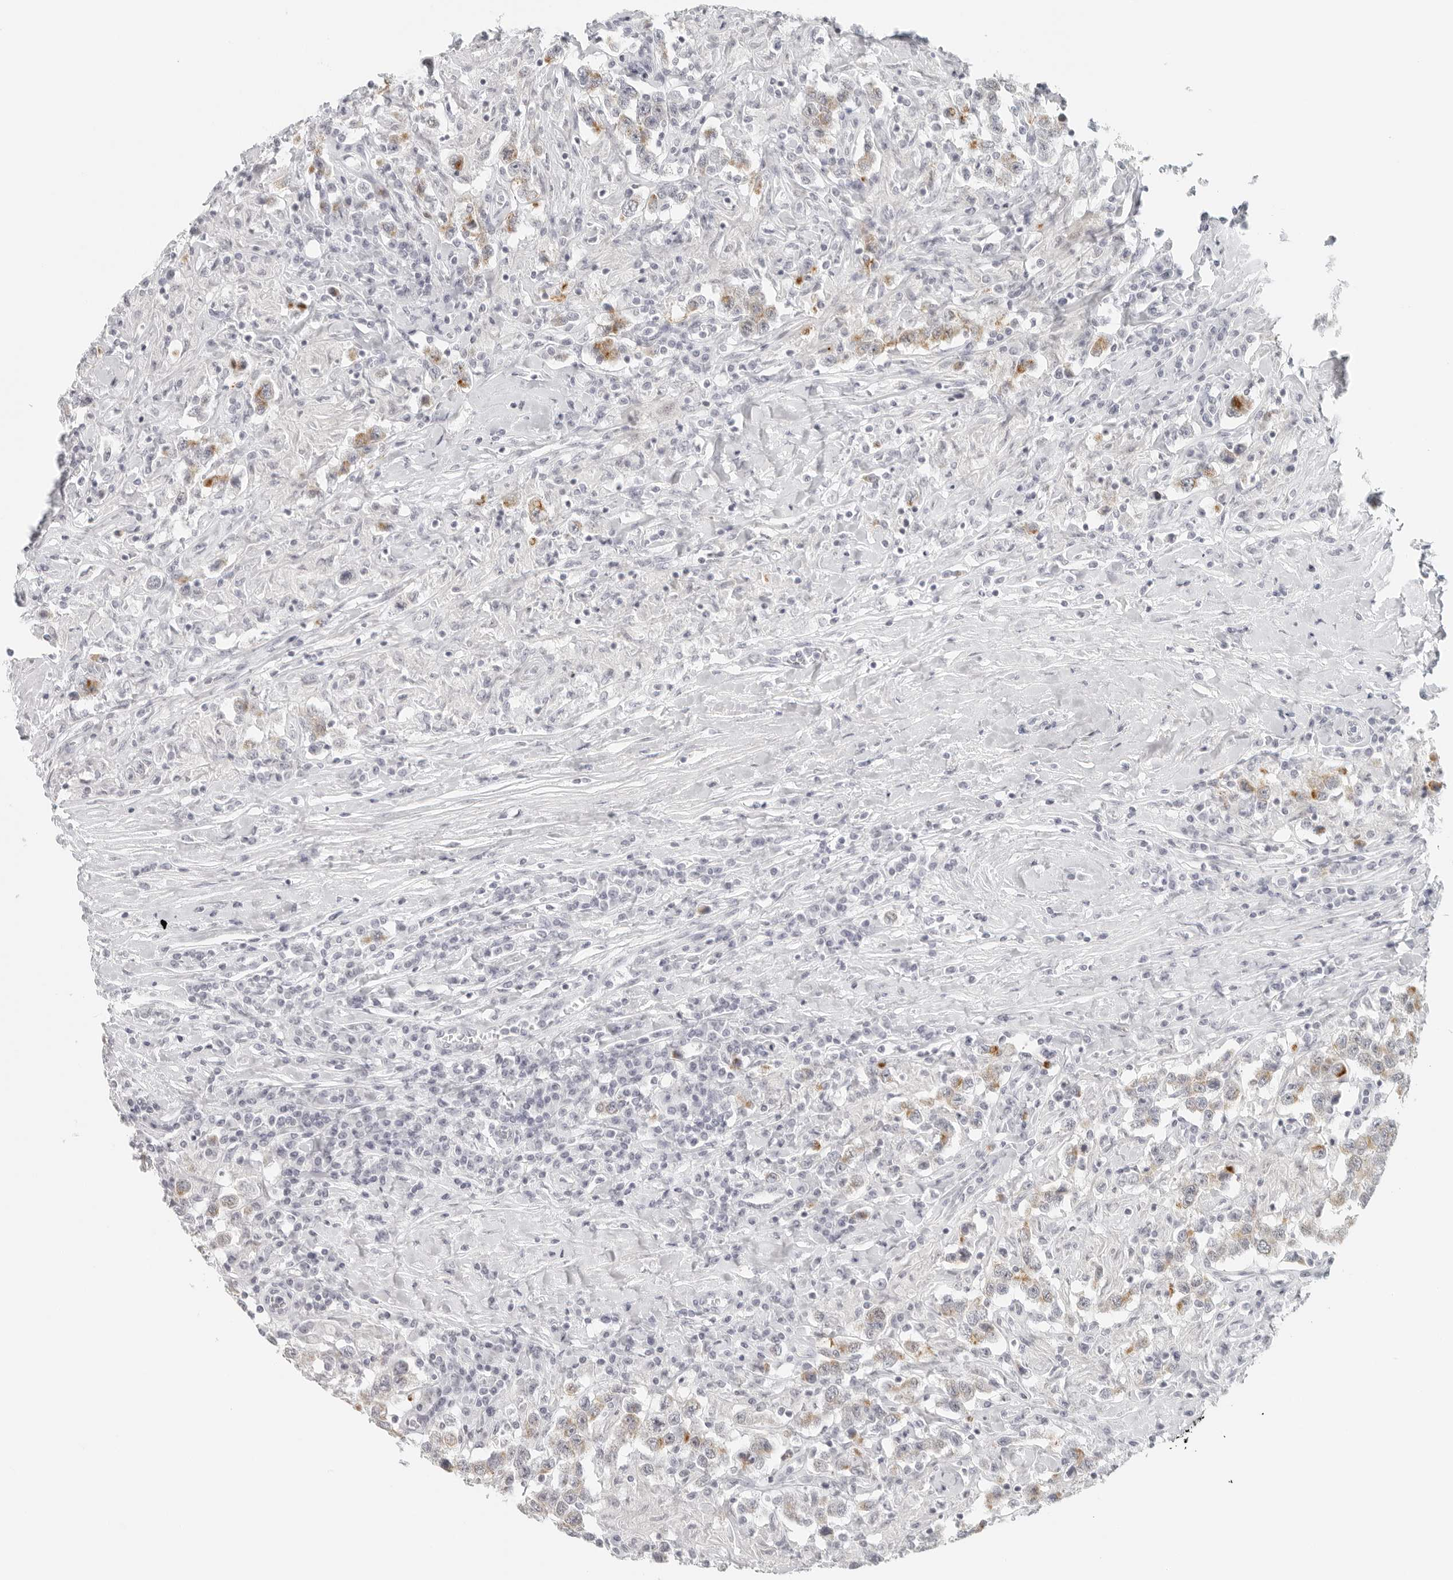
{"staining": {"intensity": "moderate", "quantity": "25%-75%", "location": "cytoplasmic/membranous"}, "tissue": "testis cancer", "cell_type": "Tumor cells", "image_type": "cancer", "snomed": [{"axis": "morphology", "description": "Seminoma, NOS"}, {"axis": "topography", "description": "Testis"}], "caption": "Testis cancer was stained to show a protein in brown. There is medium levels of moderate cytoplasmic/membranous staining in approximately 25%-75% of tumor cells.", "gene": "RPS6KC1", "patient": {"sex": "male", "age": 41}}